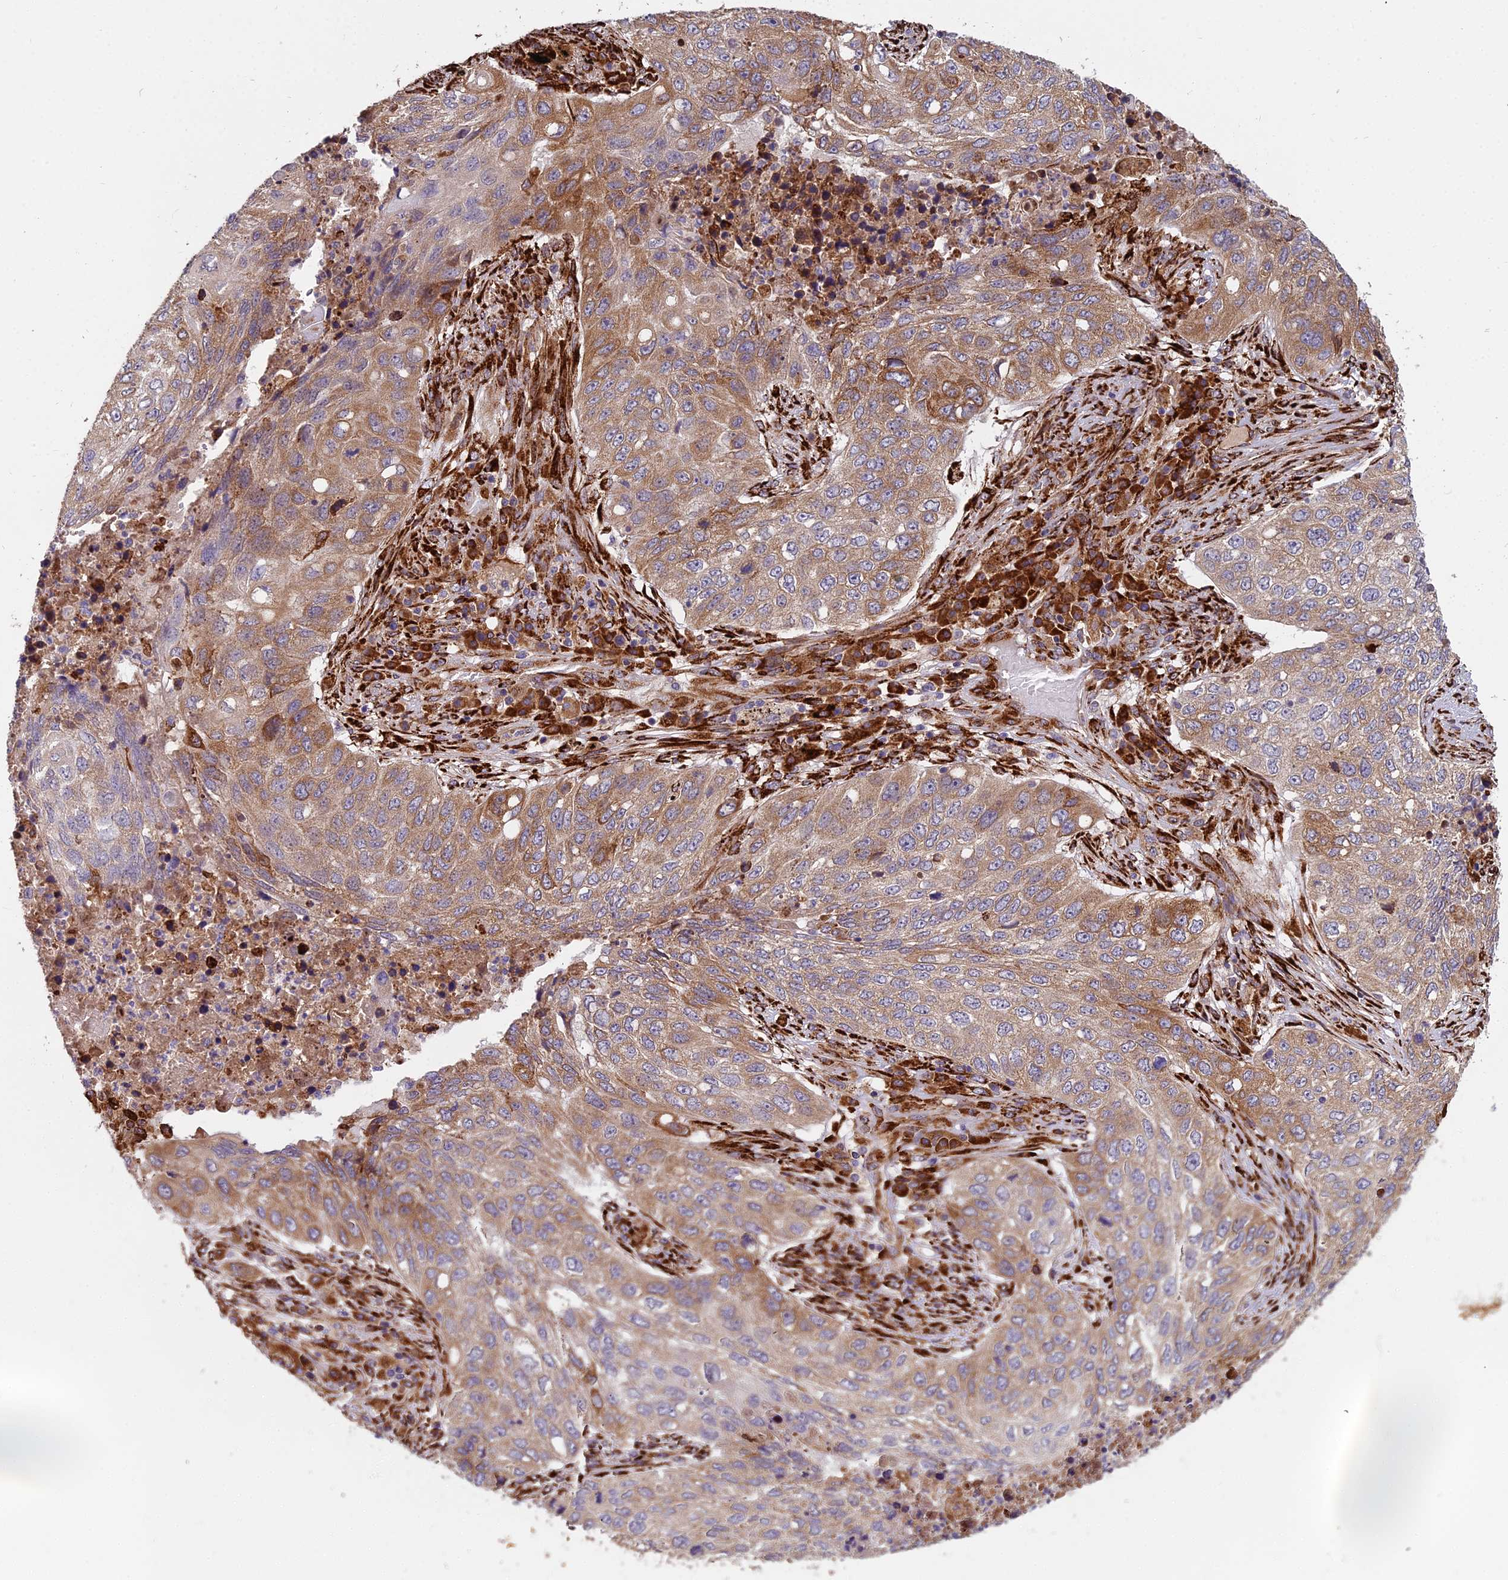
{"staining": {"intensity": "moderate", "quantity": ">75%", "location": "cytoplasmic/membranous"}, "tissue": "lung cancer", "cell_type": "Tumor cells", "image_type": "cancer", "snomed": [{"axis": "morphology", "description": "Squamous cell carcinoma, NOS"}, {"axis": "topography", "description": "Lung"}], "caption": "Immunohistochemistry histopathology image of human lung squamous cell carcinoma stained for a protein (brown), which reveals medium levels of moderate cytoplasmic/membranous positivity in approximately >75% of tumor cells.", "gene": "NDUFAF7", "patient": {"sex": "female", "age": 63}}